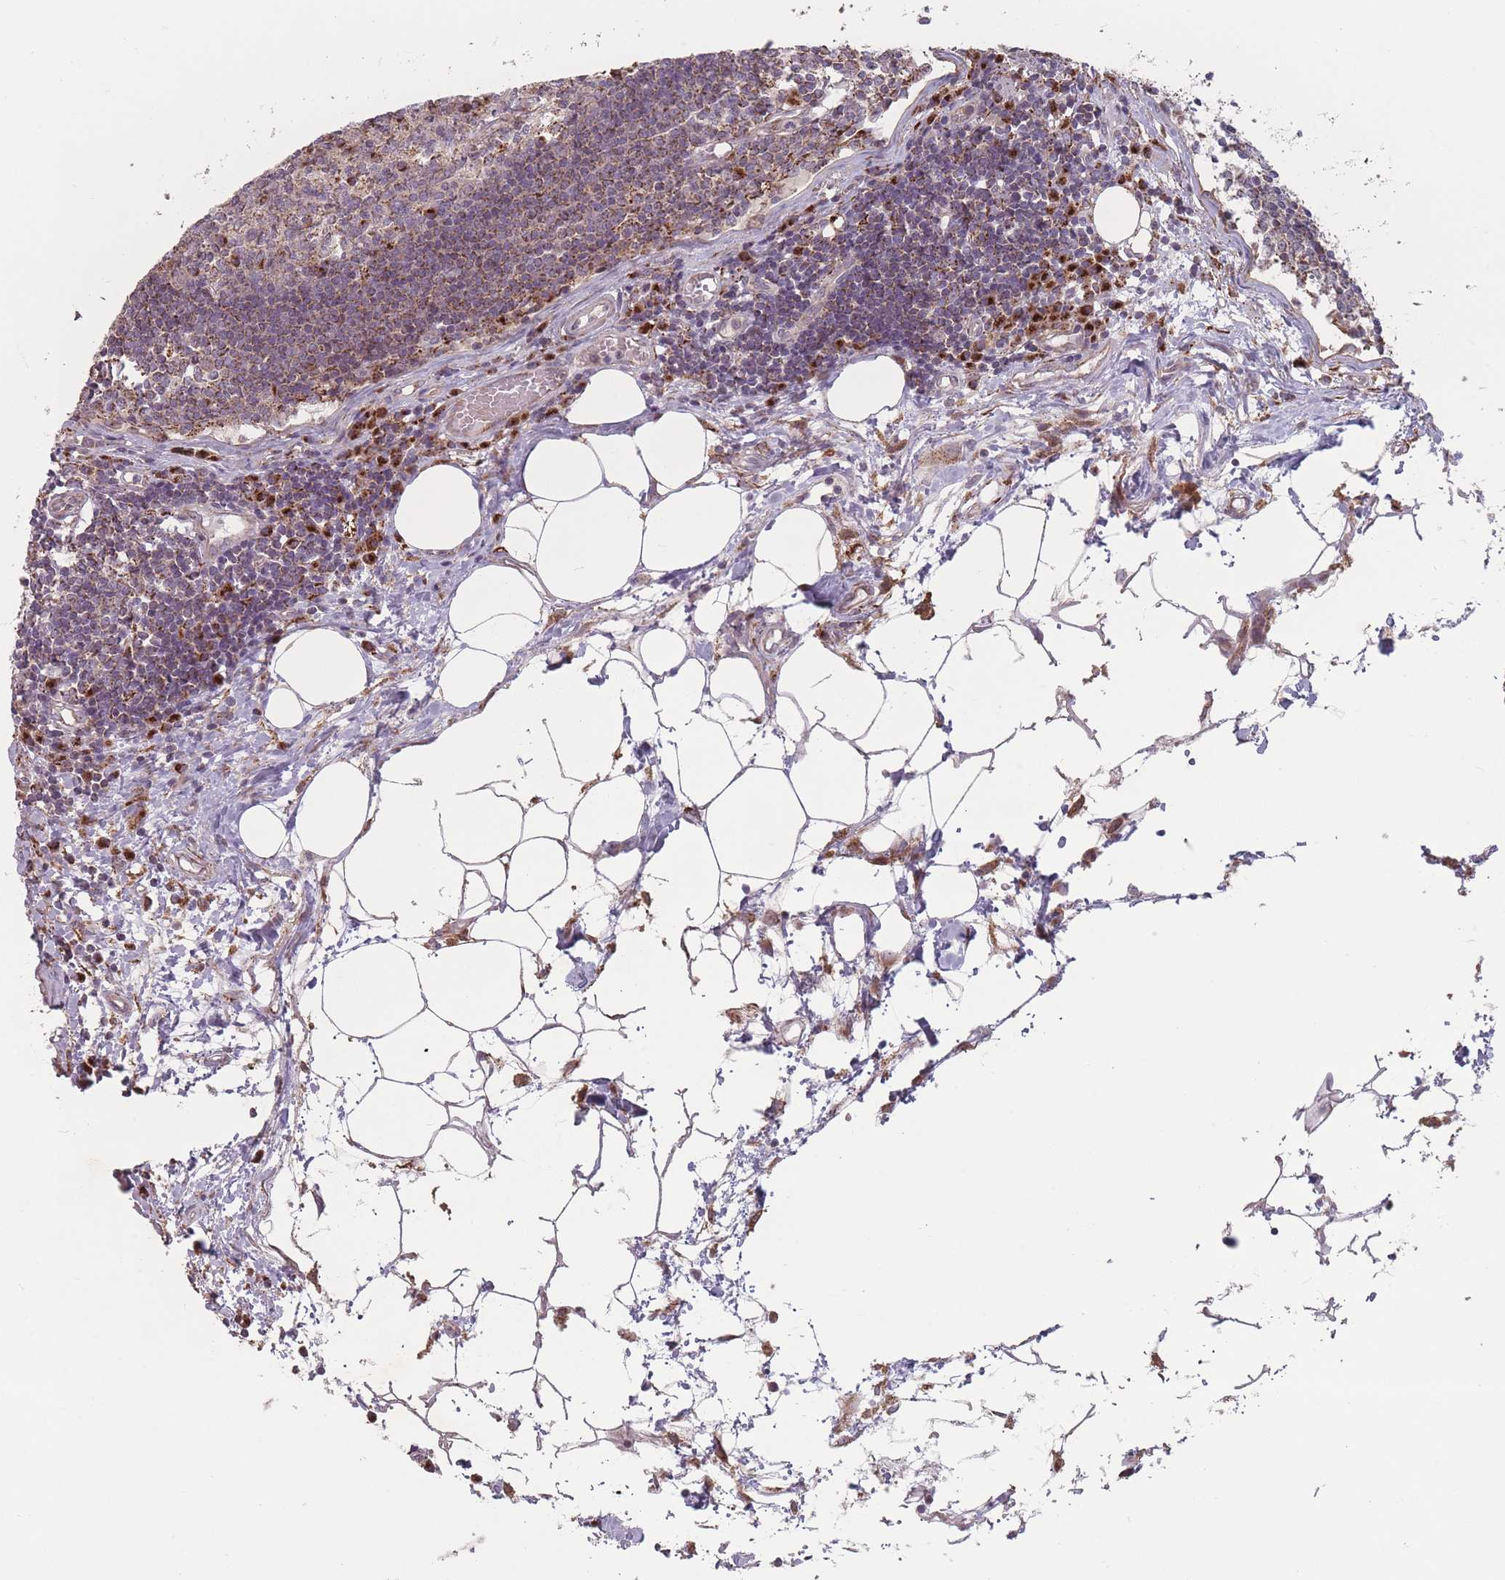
{"staining": {"intensity": "moderate", "quantity": "25%-75%", "location": "cytoplasmic/membranous"}, "tissue": "lymph node", "cell_type": "Germinal center cells", "image_type": "normal", "snomed": [{"axis": "morphology", "description": "Normal tissue, NOS"}, {"axis": "topography", "description": "Lymph node"}], "caption": "IHC (DAB) staining of normal human lymph node displays moderate cytoplasmic/membranous protein expression in about 25%-75% of germinal center cells. The protein of interest is shown in brown color, while the nuclei are stained blue.", "gene": "OR10Q1", "patient": {"sex": "female", "age": 55}}